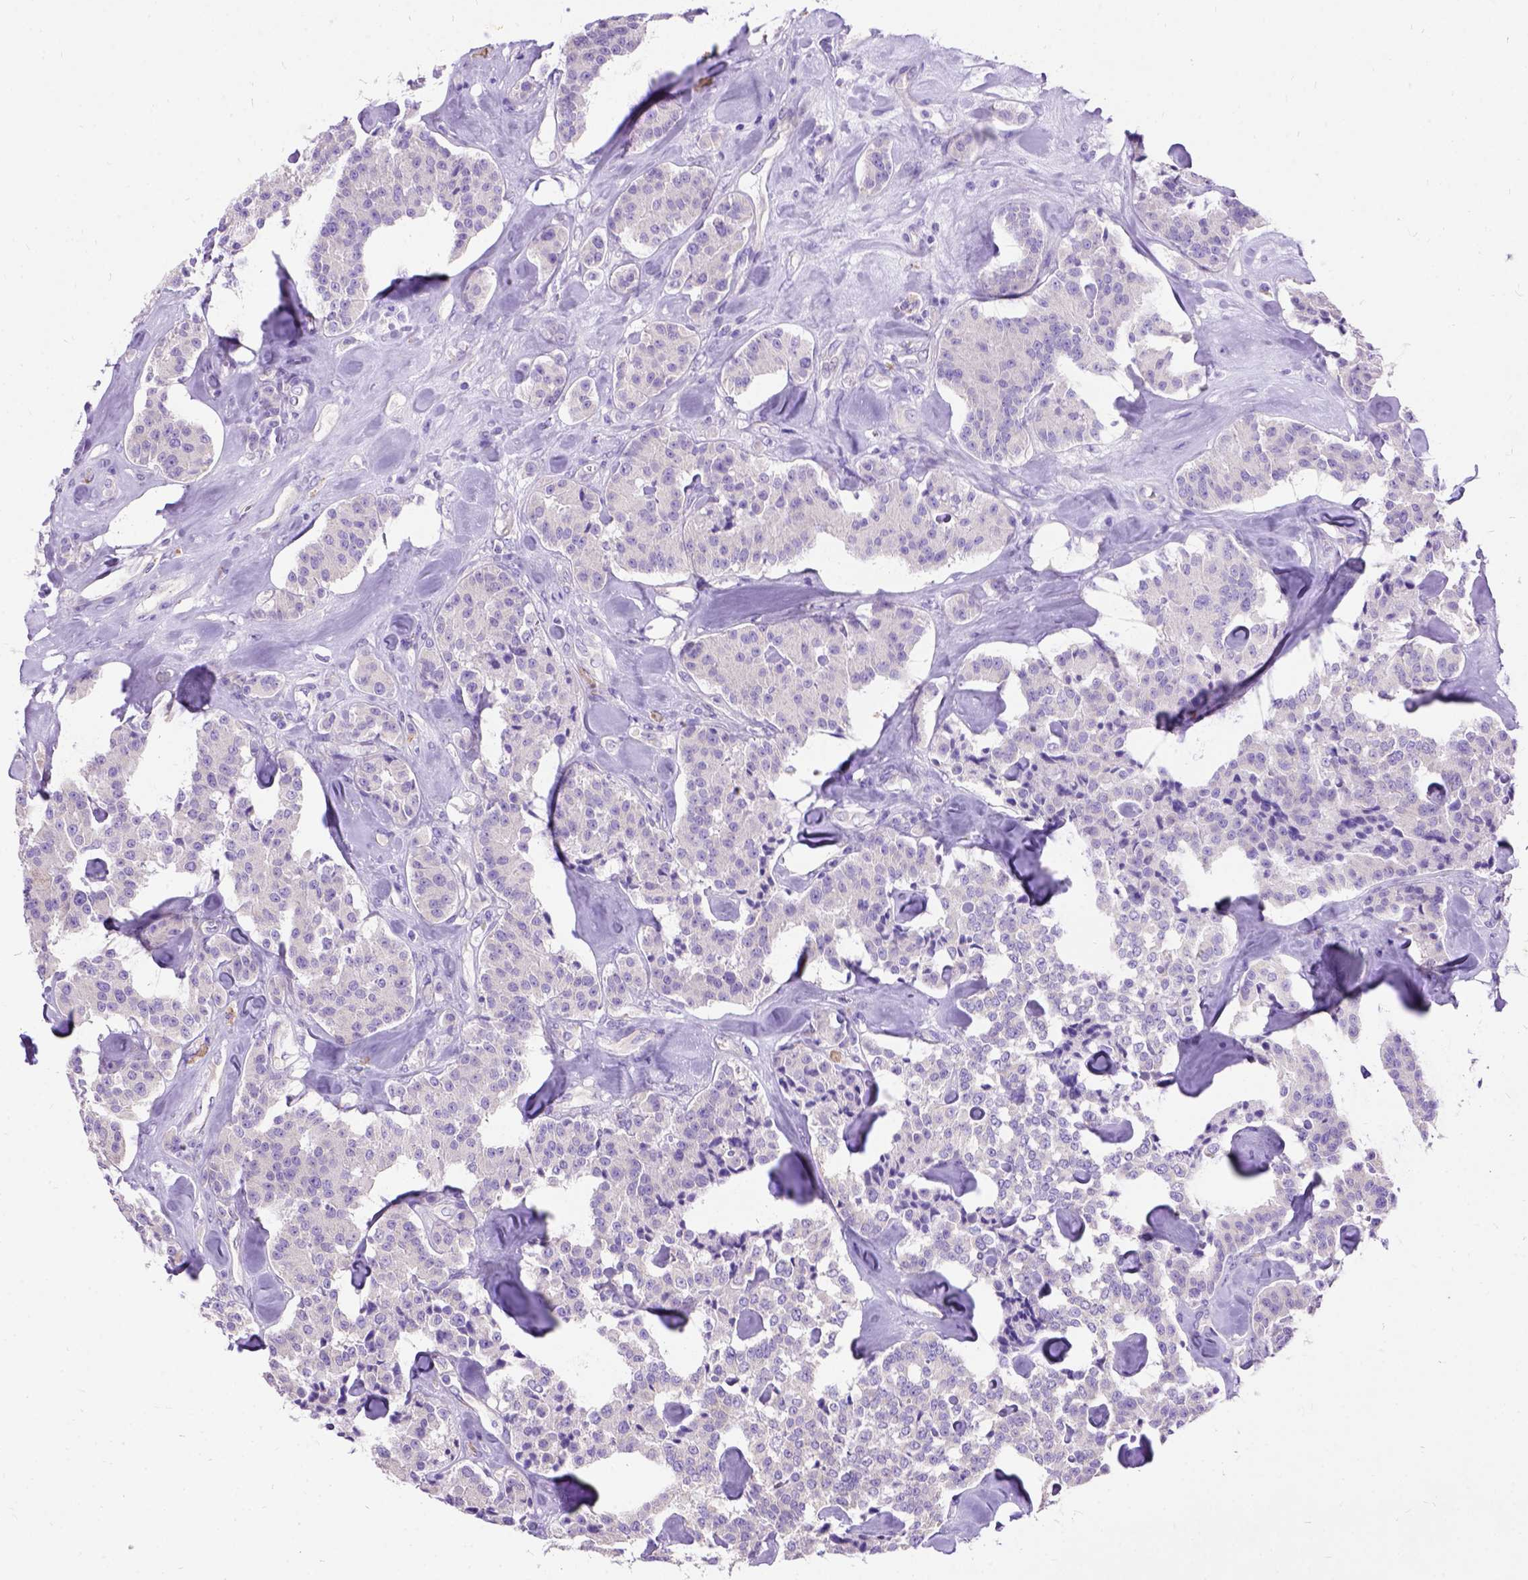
{"staining": {"intensity": "negative", "quantity": "none", "location": "none"}, "tissue": "carcinoid", "cell_type": "Tumor cells", "image_type": "cancer", "snomed": [{"axis": "morphology", "description": "Carcinoid, malignant, NOS"}, {"axis": "topography", "description": "Pancreas"}], "caption": "Immunohistochemical staining of human carcinoid demonstrates no significant staining in tumor cells. The staining was performed using DAB (3,3'-diaminobenzidine) to visualize the protein expression in brown, while the nuclei were stained in blue with hematoxylin (Magnification: 20x).", "gene": "CFAP54", "patient": {"sex": "male", "age": 41}}